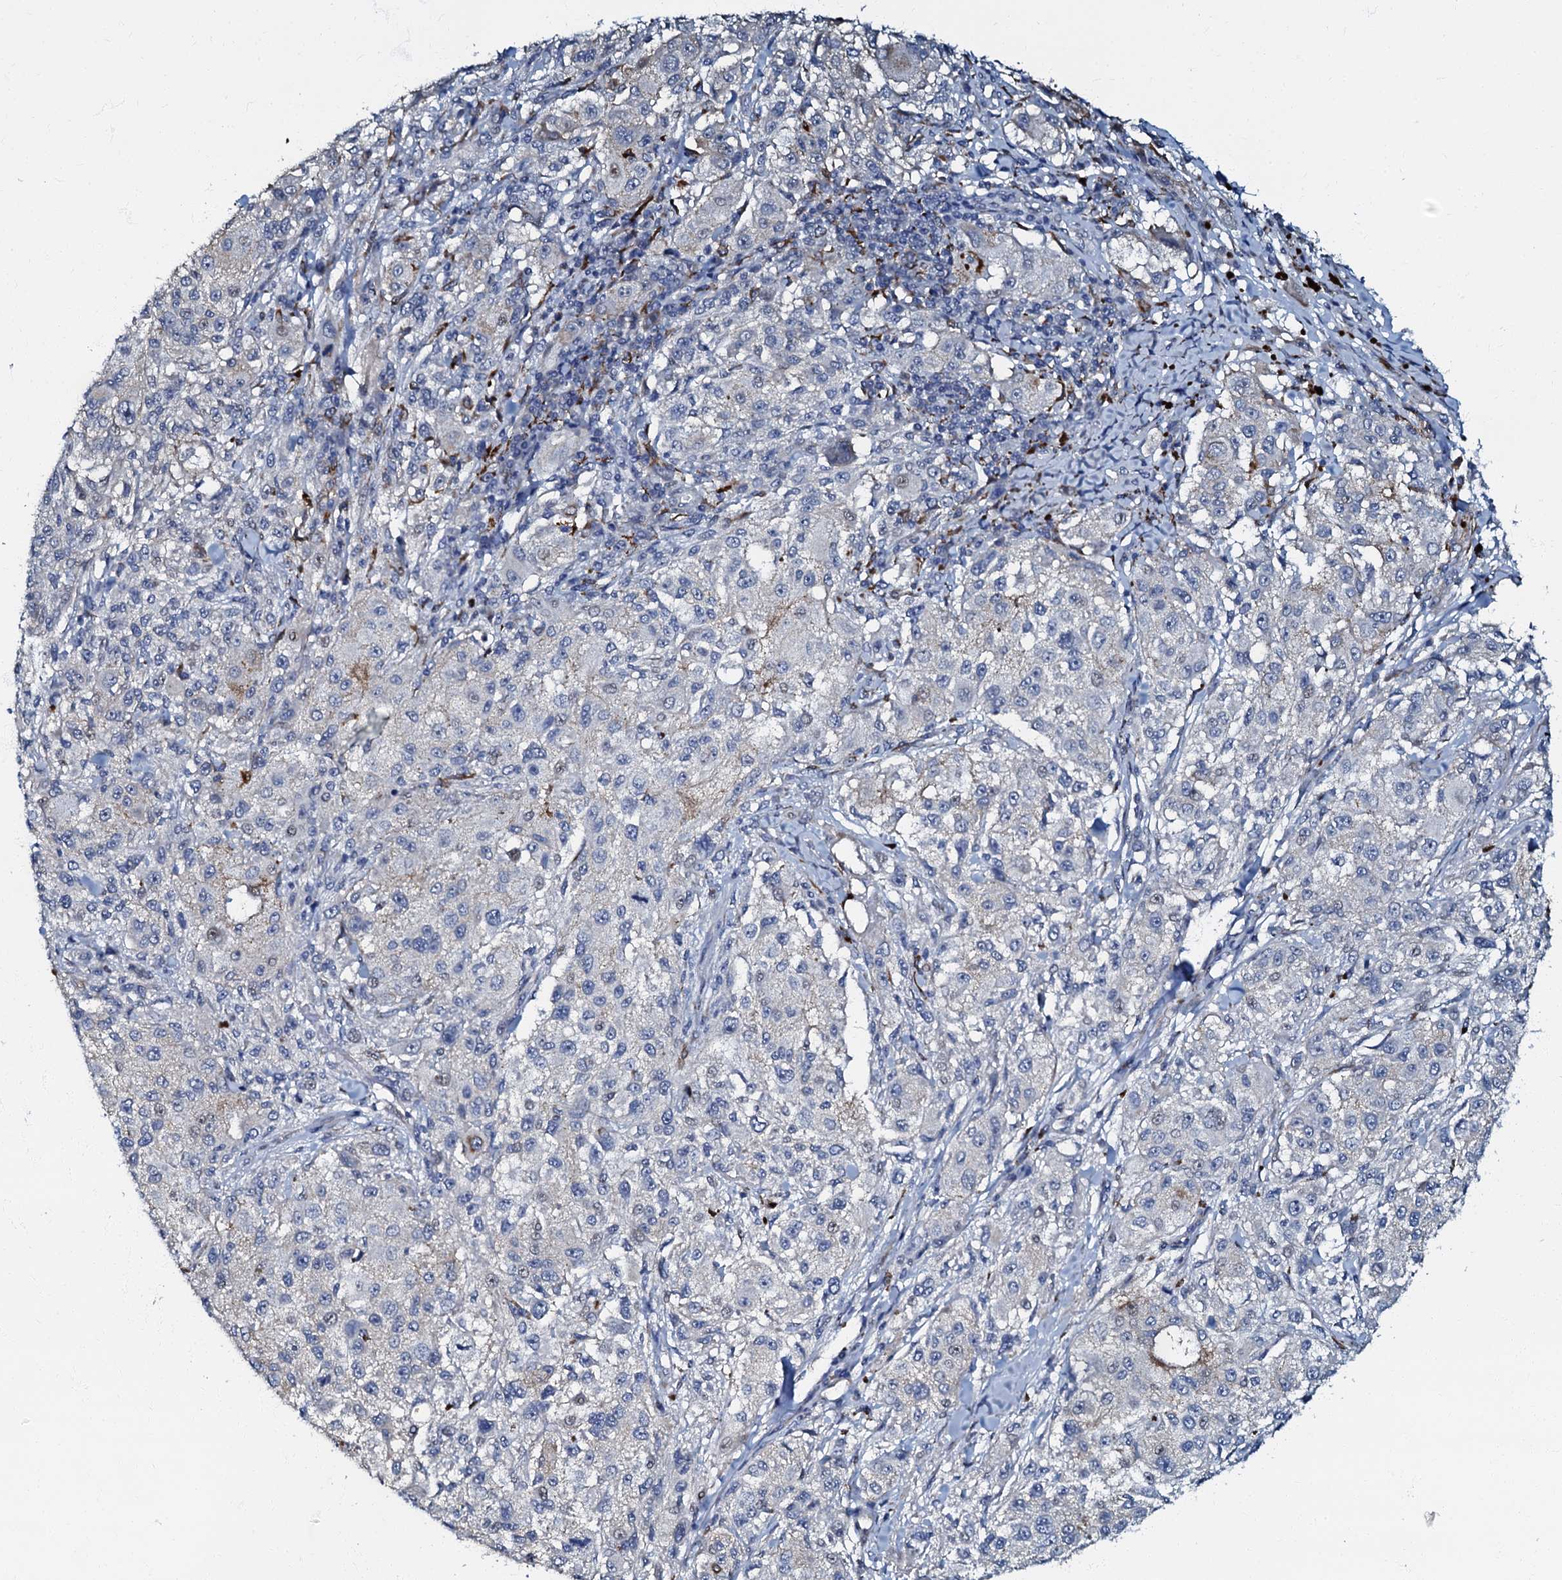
{"staining": {"intensity": "negative", "quantity": "none", "location": "none"}, "tissue": "melanoma", "cell_type": "Tumor cells", "image_type": "cancer", "snomed": [{"axis": "morphology", "description": "Necrosis, NOS"}, {"axis": "morphology", "description": "Malignant melanoma, NOS"}, {"axis": "topography", "description": "Skin"}], "caption": "Tumor cells show no significant protein positivity in melanoma.", "gene": "OLAH", "patient": {"sex": "female", "age": 87}}